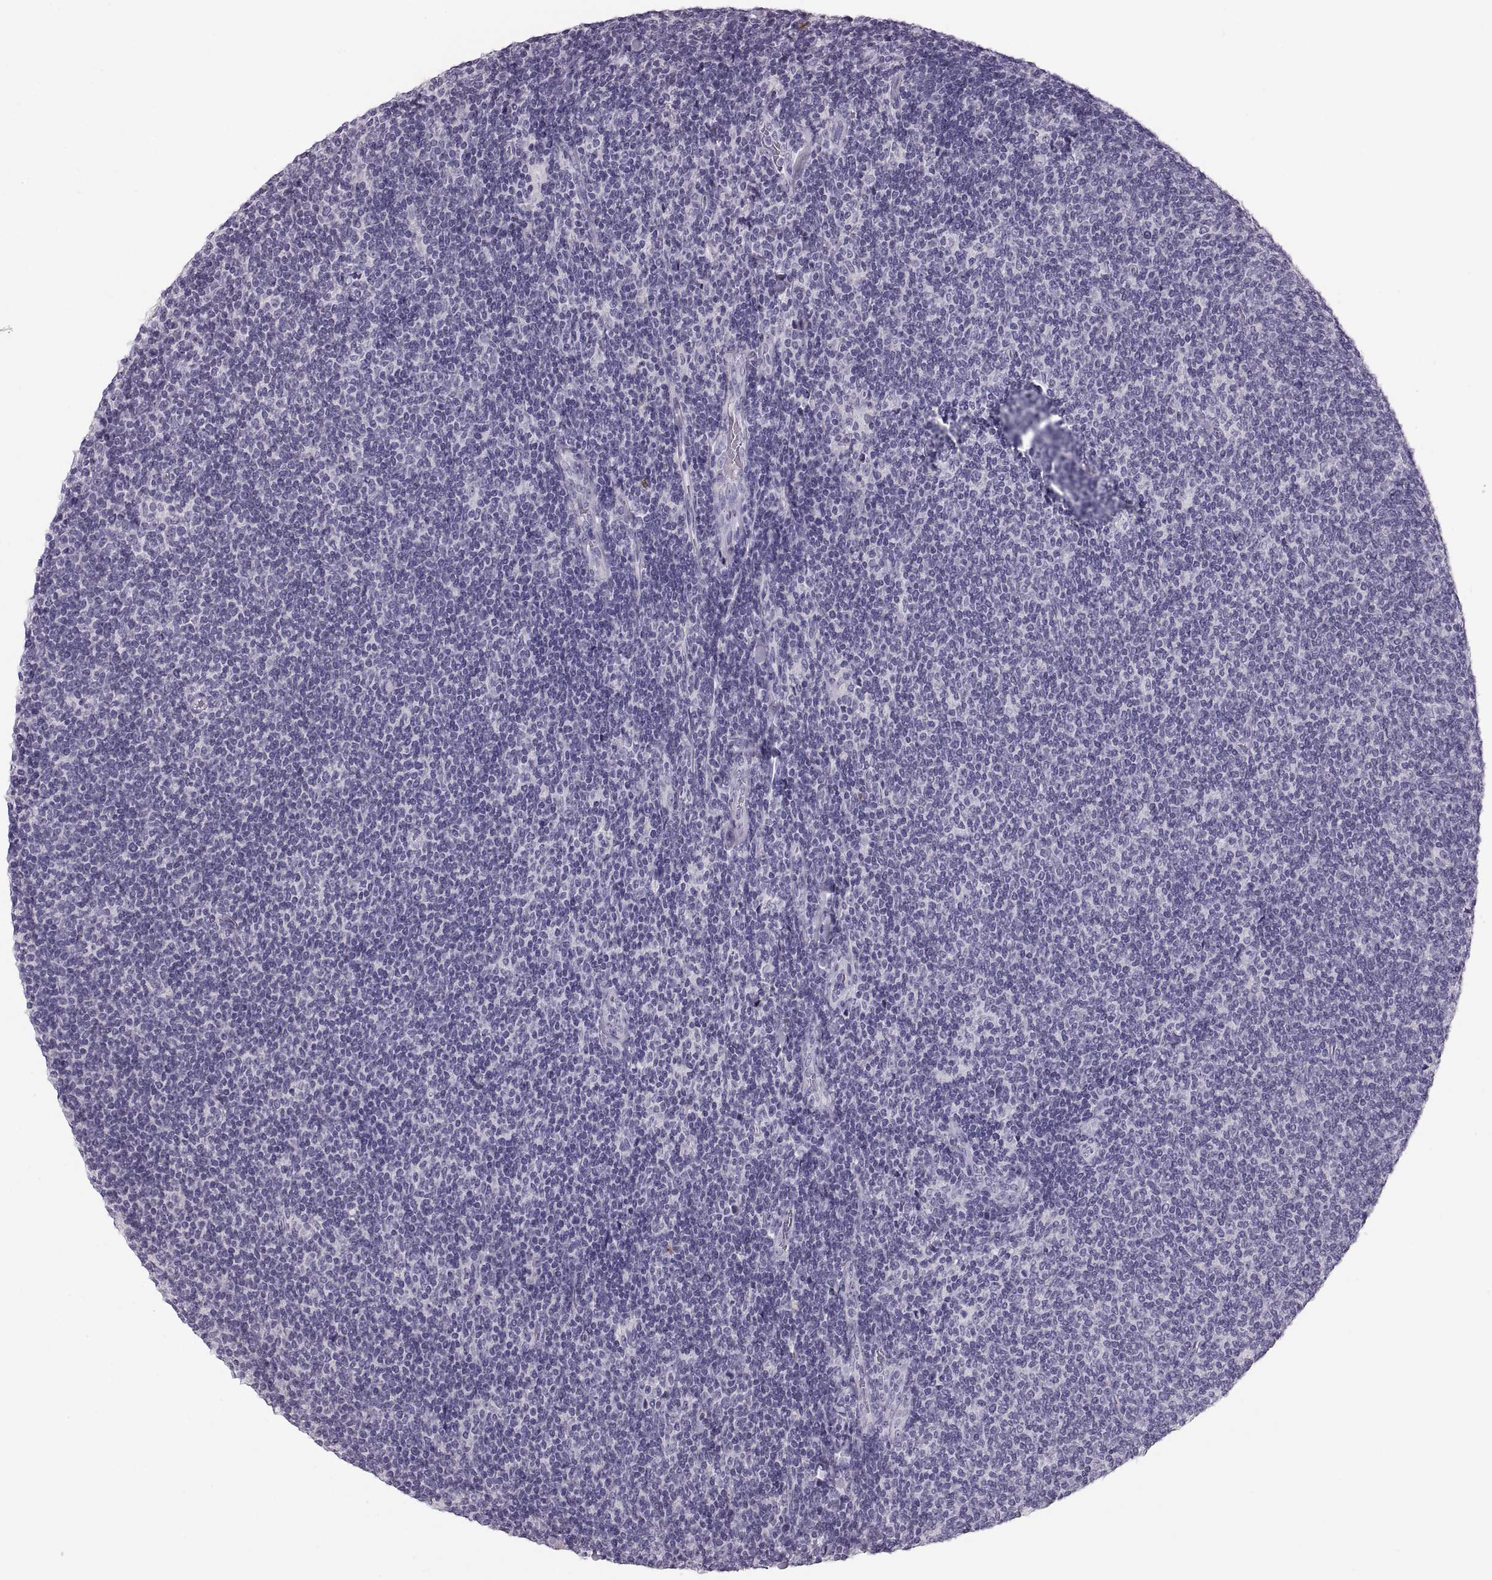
{"staining": {"intensity": "negative", "quantity": "none", "location": "none"}, "tissue": "lymphoma", "cell_type": "Tumor cells", "image_type": "cancer", "snomed": [{"axis": "morphology", "description": "Malignant lymphoma, non-Hodgkin's type, Low grade"}, {"axis": "topography", "description": "Lymph node"}], "caption": "High magnification brightfield microscopy of lymphoma stained with DAB (3,3'-diaminobenzidine) (brown) and counterstained with hematoxylin (blue): tumor cells show no significant expression. The staining was performed using DAB to visualize the protein expression in brown, while the nuclei were stained in blue with hematoxylin (Magnification: 20x).", "gene": "MILR1", "patient": {"sex": "male", "age": 52}}